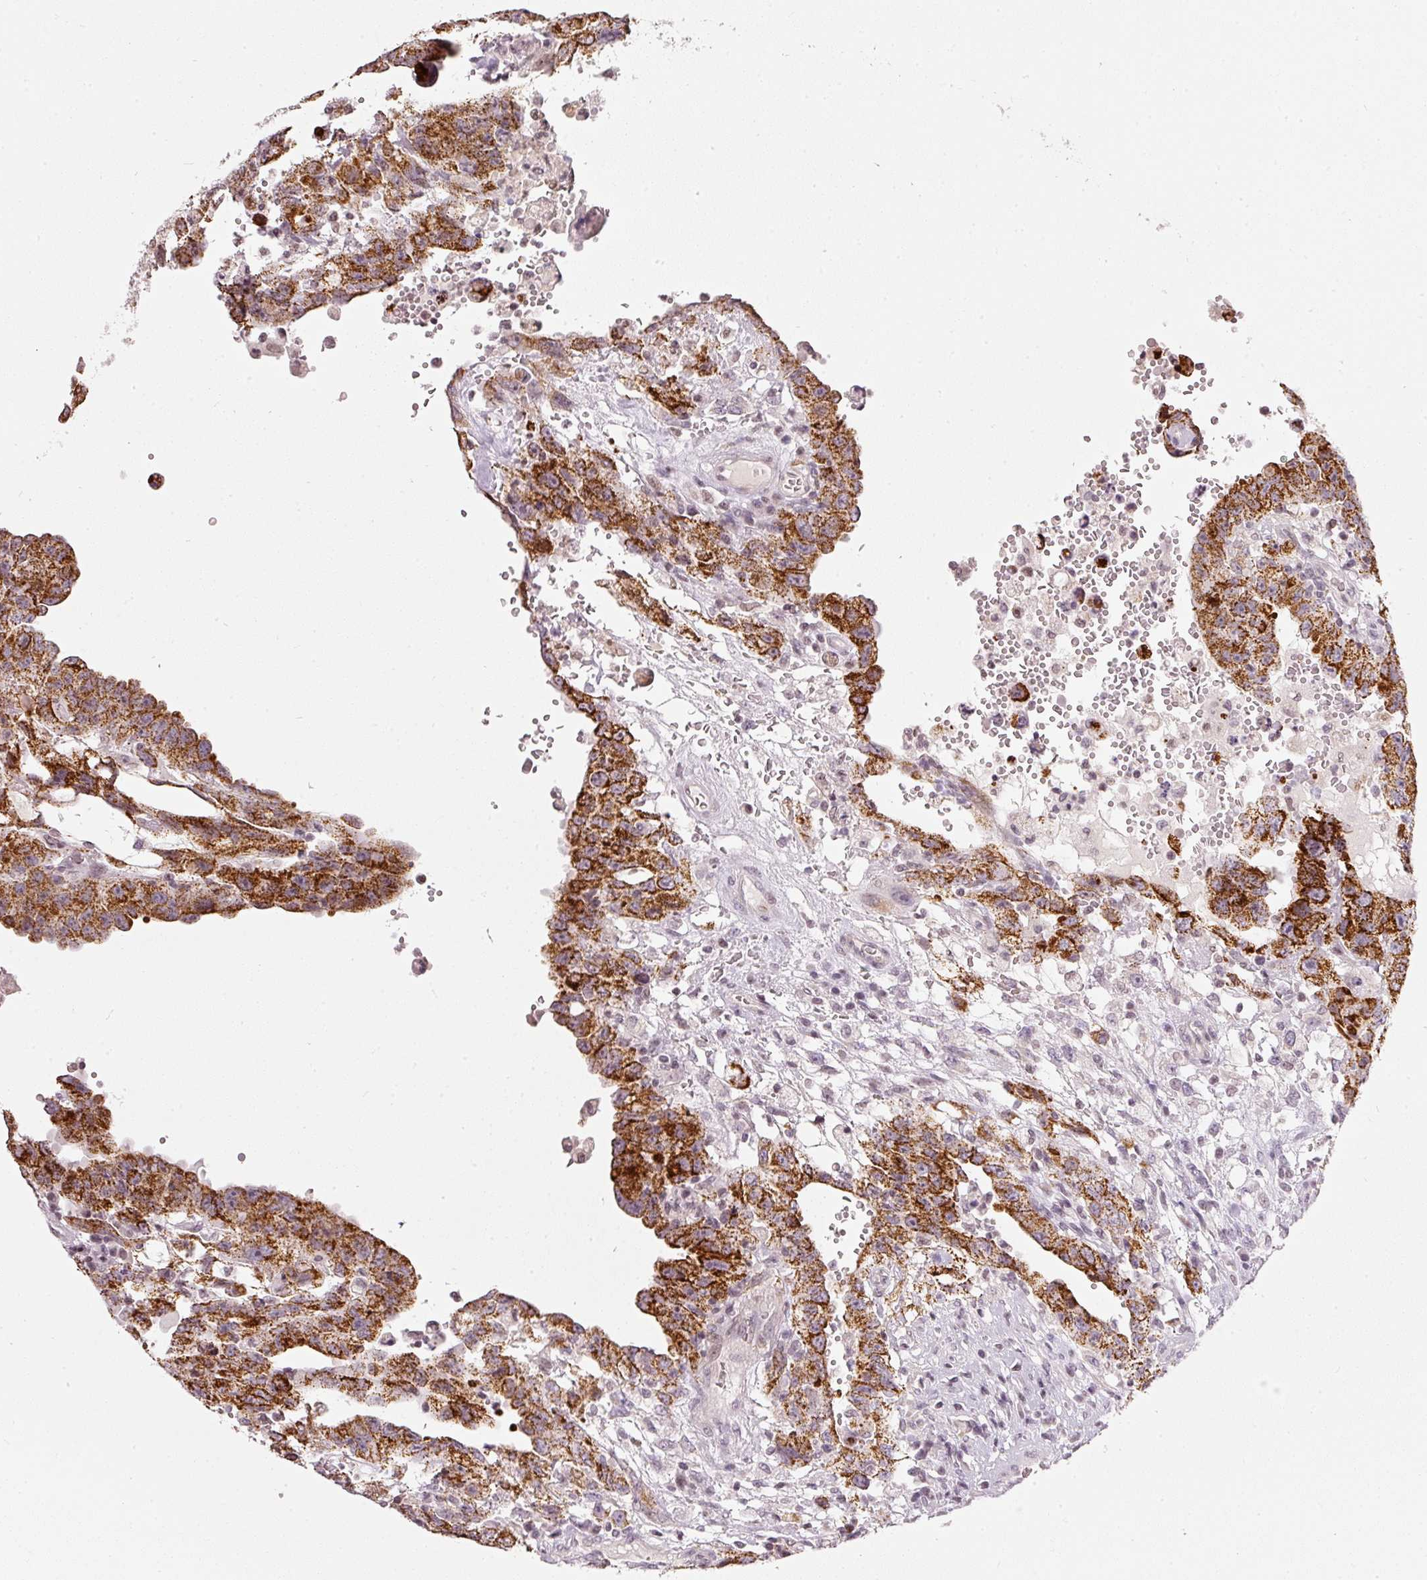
{"staining": {"intensity": "strong", "quantity": ">75%", "location": "cytoplasmic/membranous"}, "tissue": "testis cancer", "cell_type": "Tumor cells", "image_type": "cancer", "snomed": [{"axis": "morphology", "description": "Carcinoma, Embryonal, NOS"}, {"axis": "topography", "description": "Testis"}], "caption": "Testis cancer (embryonal carcinoma) stained with a brown dye demonstrates strong cytoplasmic/membranous positive positivity in about >75% of tumor cells.", "gene": "NRDE2", "patient": {"sex": "male", "age": 26}}